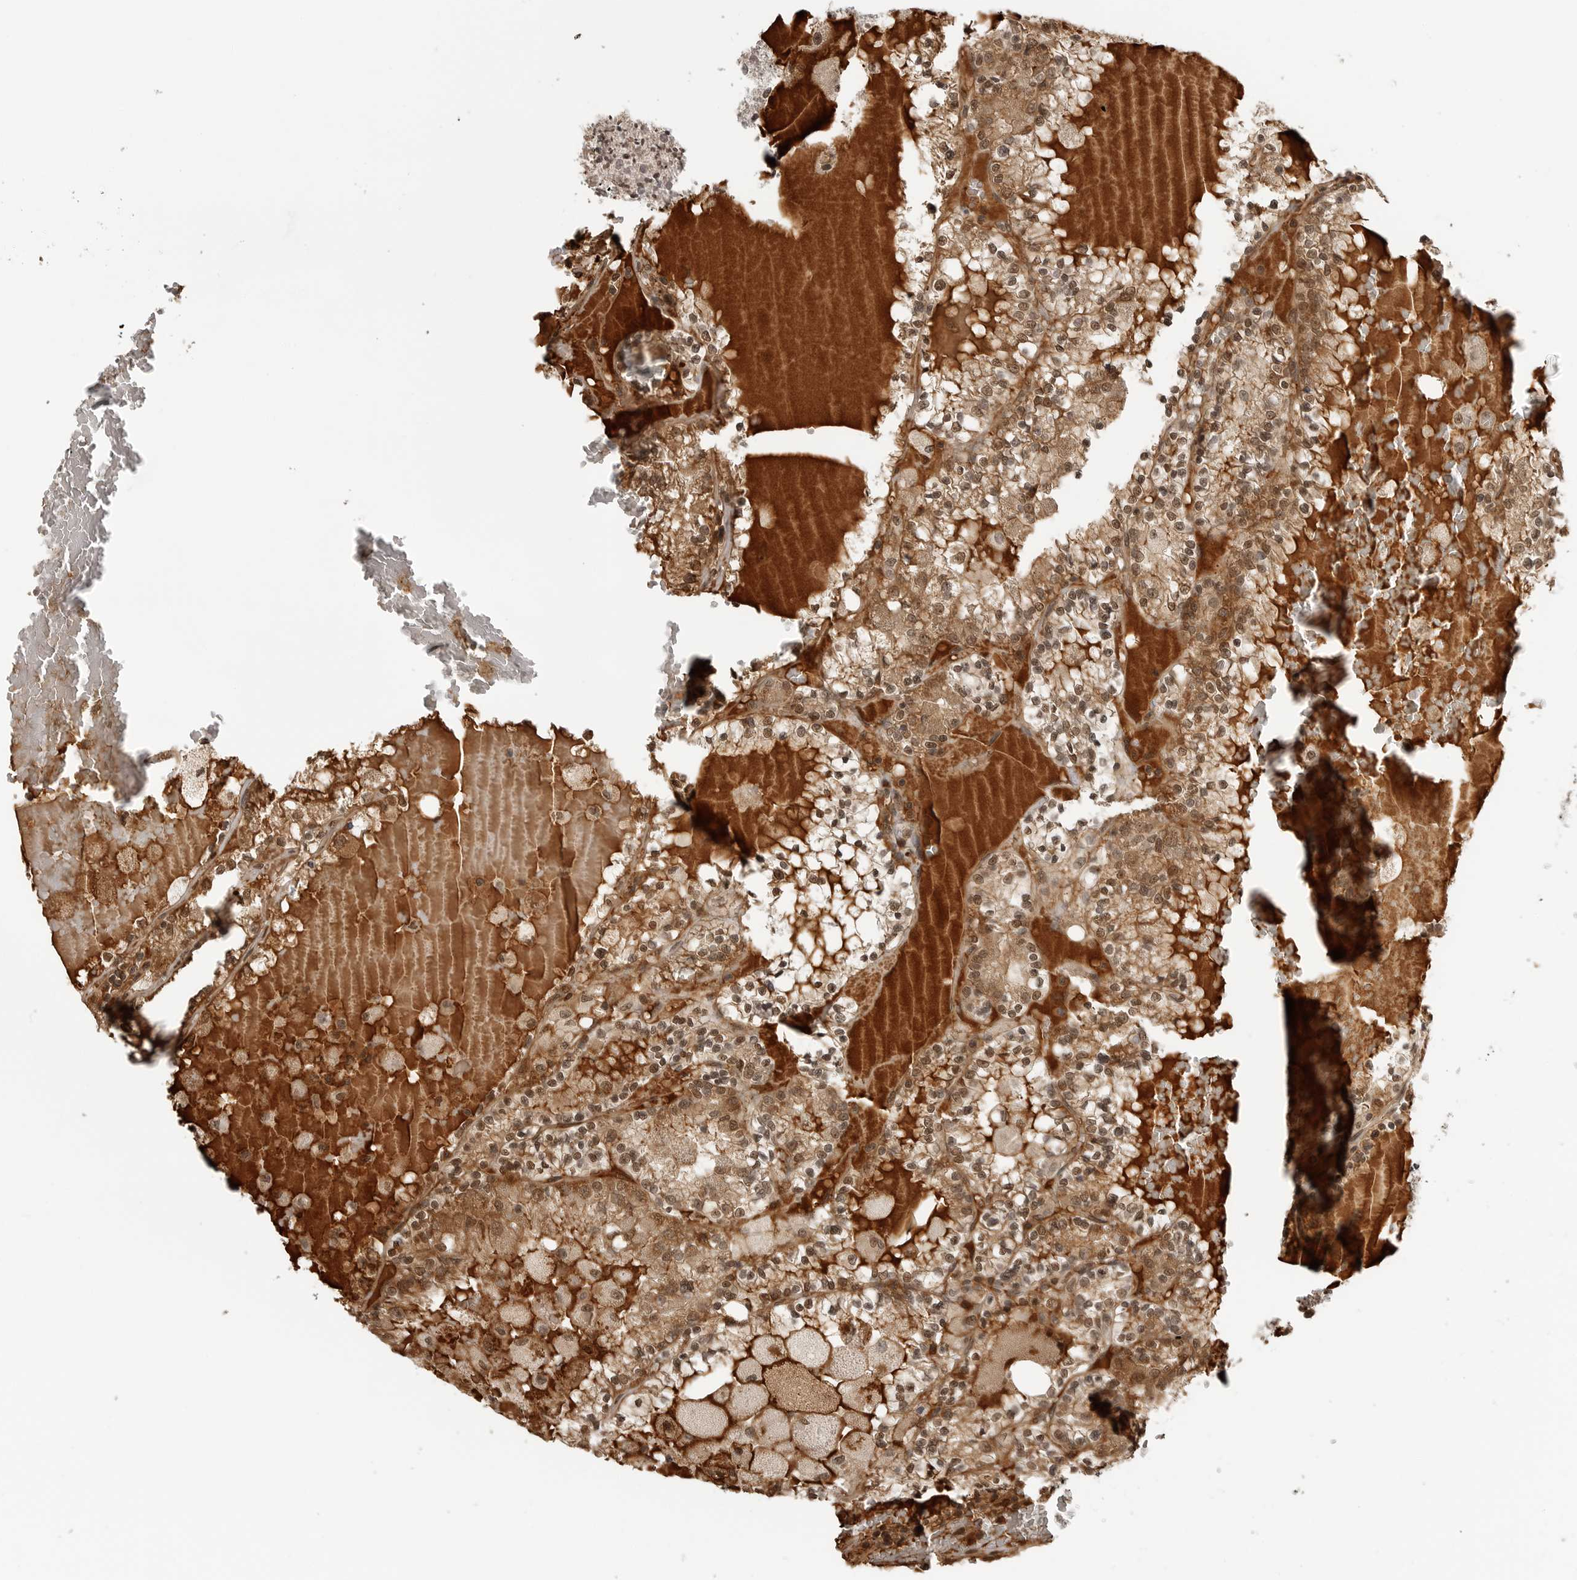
{"staining": {"intensity": "moderate", "quantity": ">75%", "location": "cytoplasmic/membranous,nuclear"}, "tissue": "renal cancer", "cell_type": "Tumor cells", "image_type": "cancer", "snomed": [{"axis": "morphology", "description": "Adenocarcinoma, NOS"}, {"axis": "topography", "description": "Kidney"}], "caption": "Tumor cells display medium levels of moderate cytoplasmic/membranous and nuclear expression in approximately >75% of cells in human renal adenocarcinoma.", "gene": "CLOCK", "patient": {"sex": "female", "age": 56}}